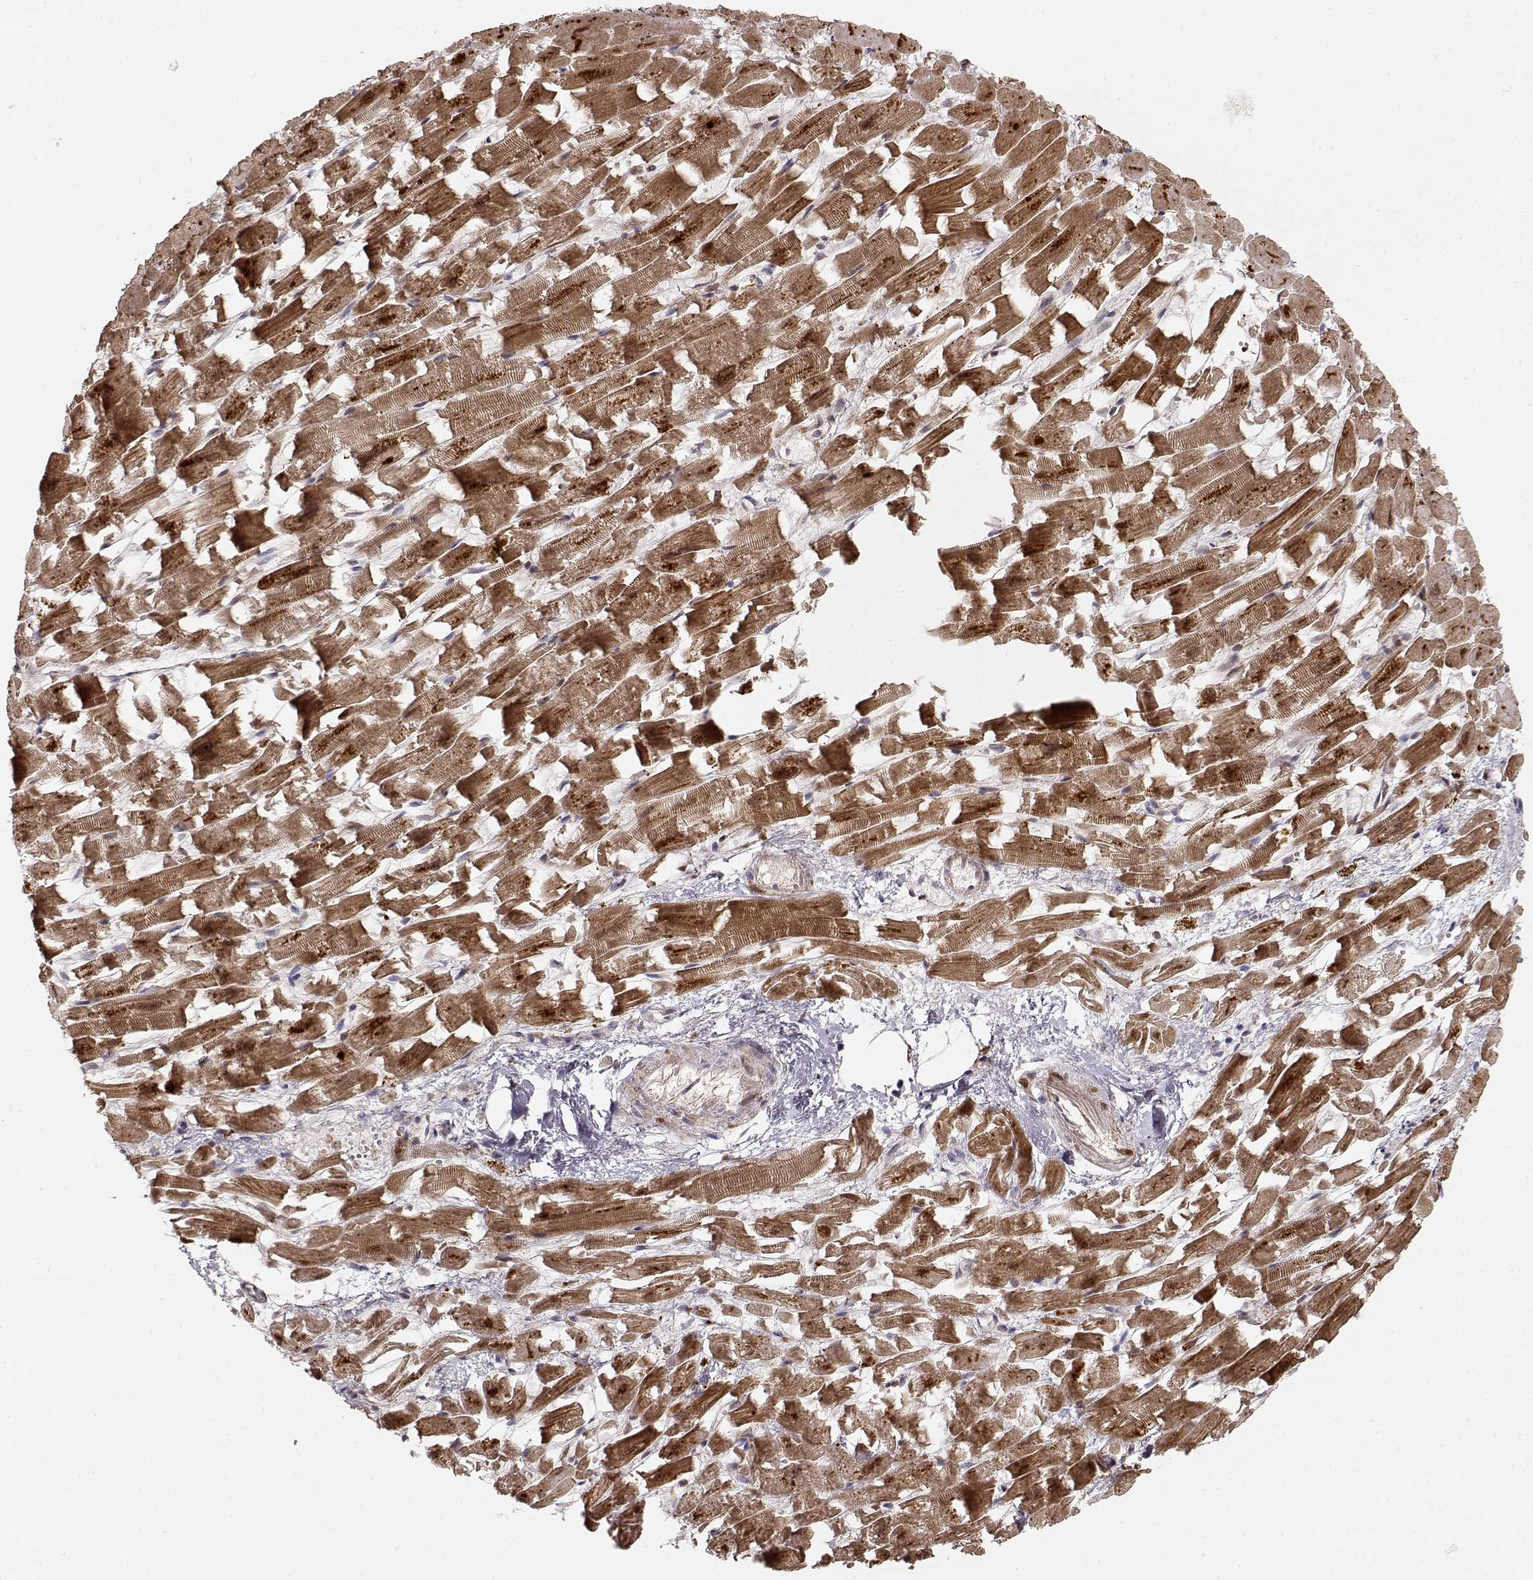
{"staining": {"intensity": "strong", "quantity": "25%-75%", "location": "cytoplasmic/membranous"}, "tissue": "heart muscle", "cell_type": "Cardiomyocytes", "image_type": "normal", "snomed": [{"axis": "morphology", "description": "Normal tissue, NOS"}, {"axis": "topography", "description": "Heart"}], "caption": "Heart muscle was stained to show a protein in brown. There is high levels of strong cytoplasmic/membranous staining in approximately 25%-75% of cardiomyocytes. (DAB = brown stain, brightfield microscopy at high magnification).", "gene": "ARHGAP8", "patient": {"sex": "female", "age": 64}}